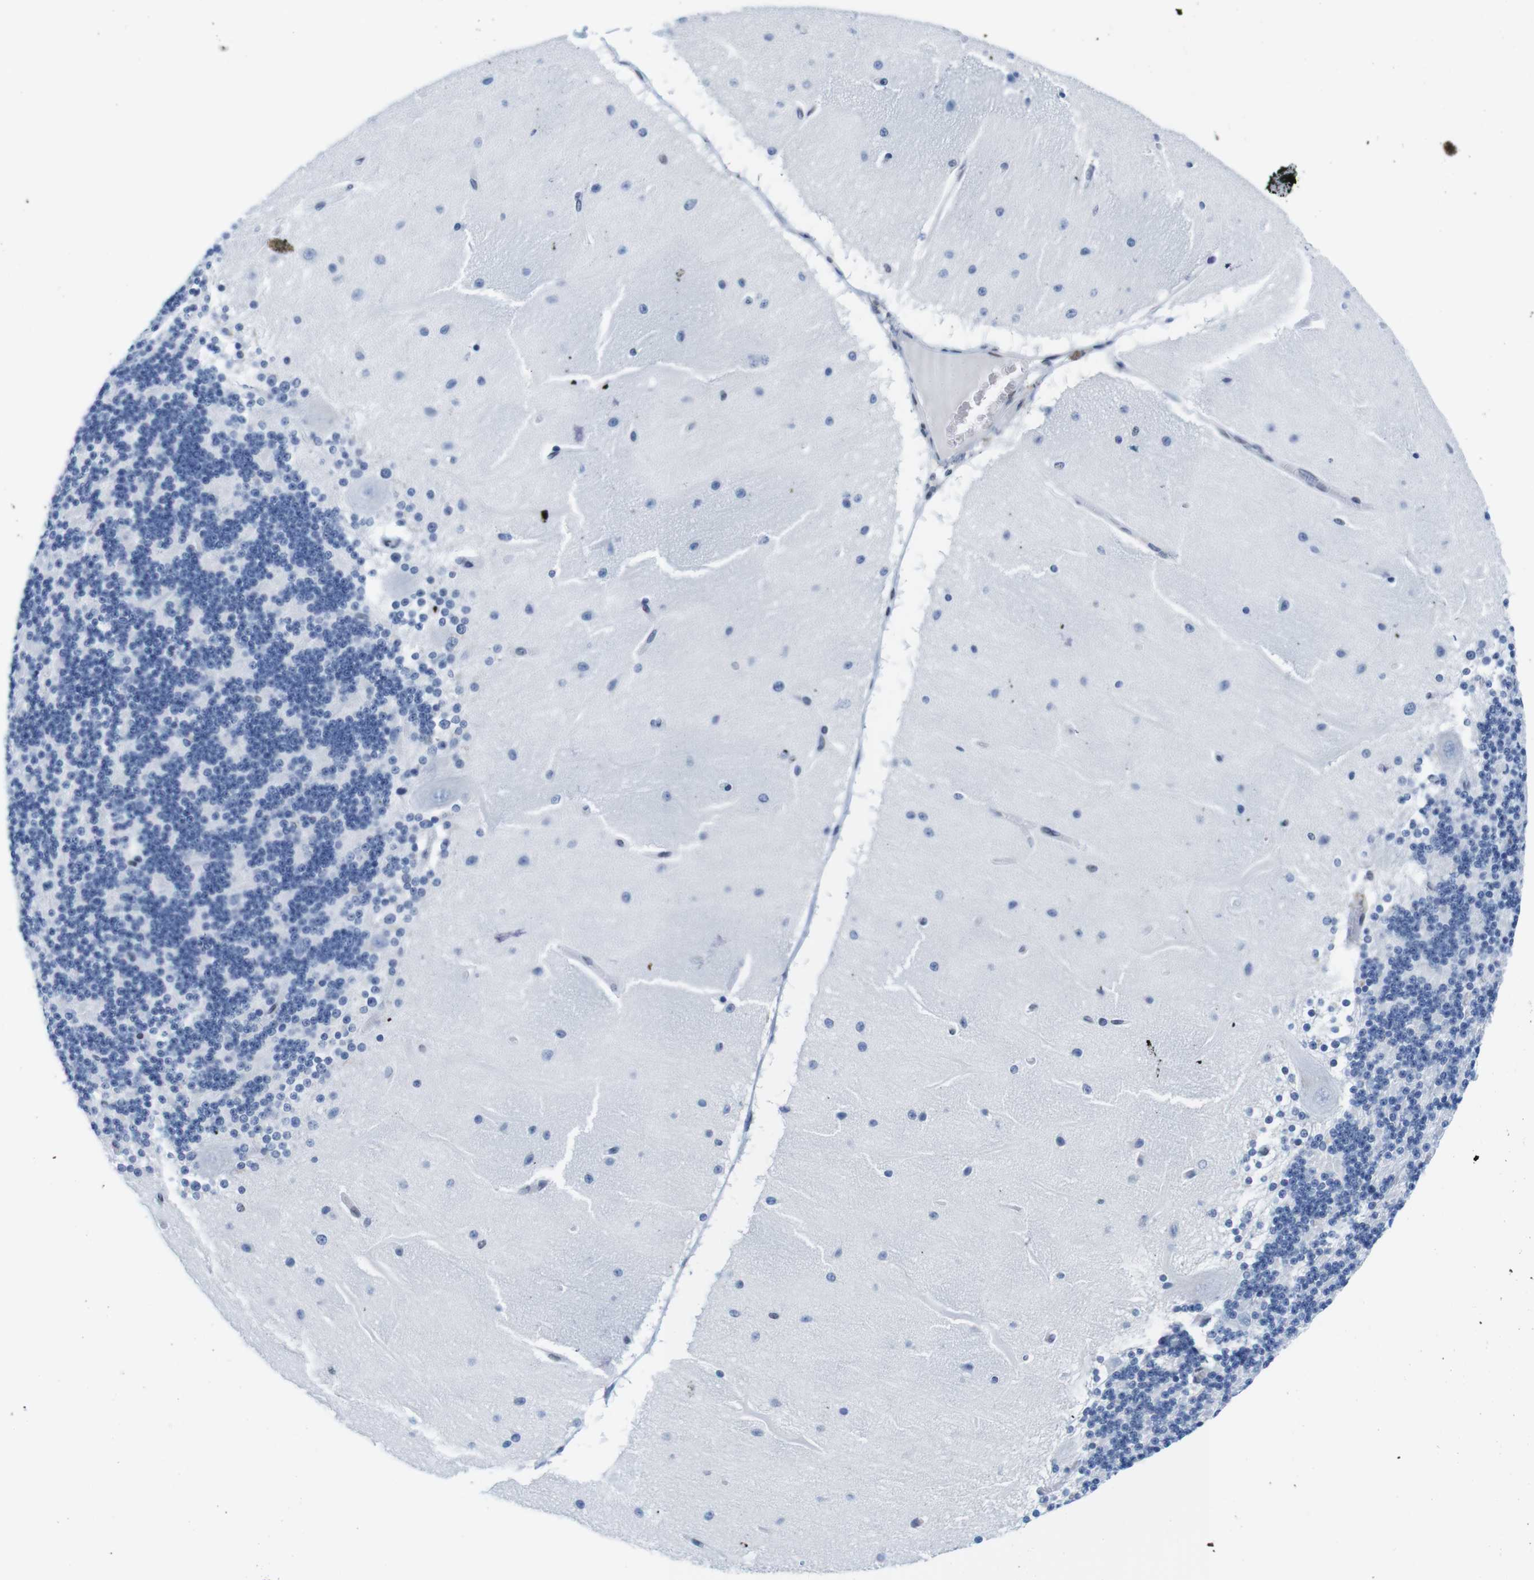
{"staining": {"intensity": "negative", "quantity": "none", "location": "none"}, "tissue": "cerebellum", "cell_type": "Cells in granular layer", "image_type": "normal", "snomed": [{"axis": "morphology", "description": "Normal tissue, NOS"}, {"axis": "topography", "description": "Cerebellum"}], "caption": "High power microscopy image of an immunohistochemistry photomicrograph of unremarkable cerebellum, revealing no significant staining in cells in granular layer.", "gene": "IFI16", "patient": {"sex": "female", "age": 54}}